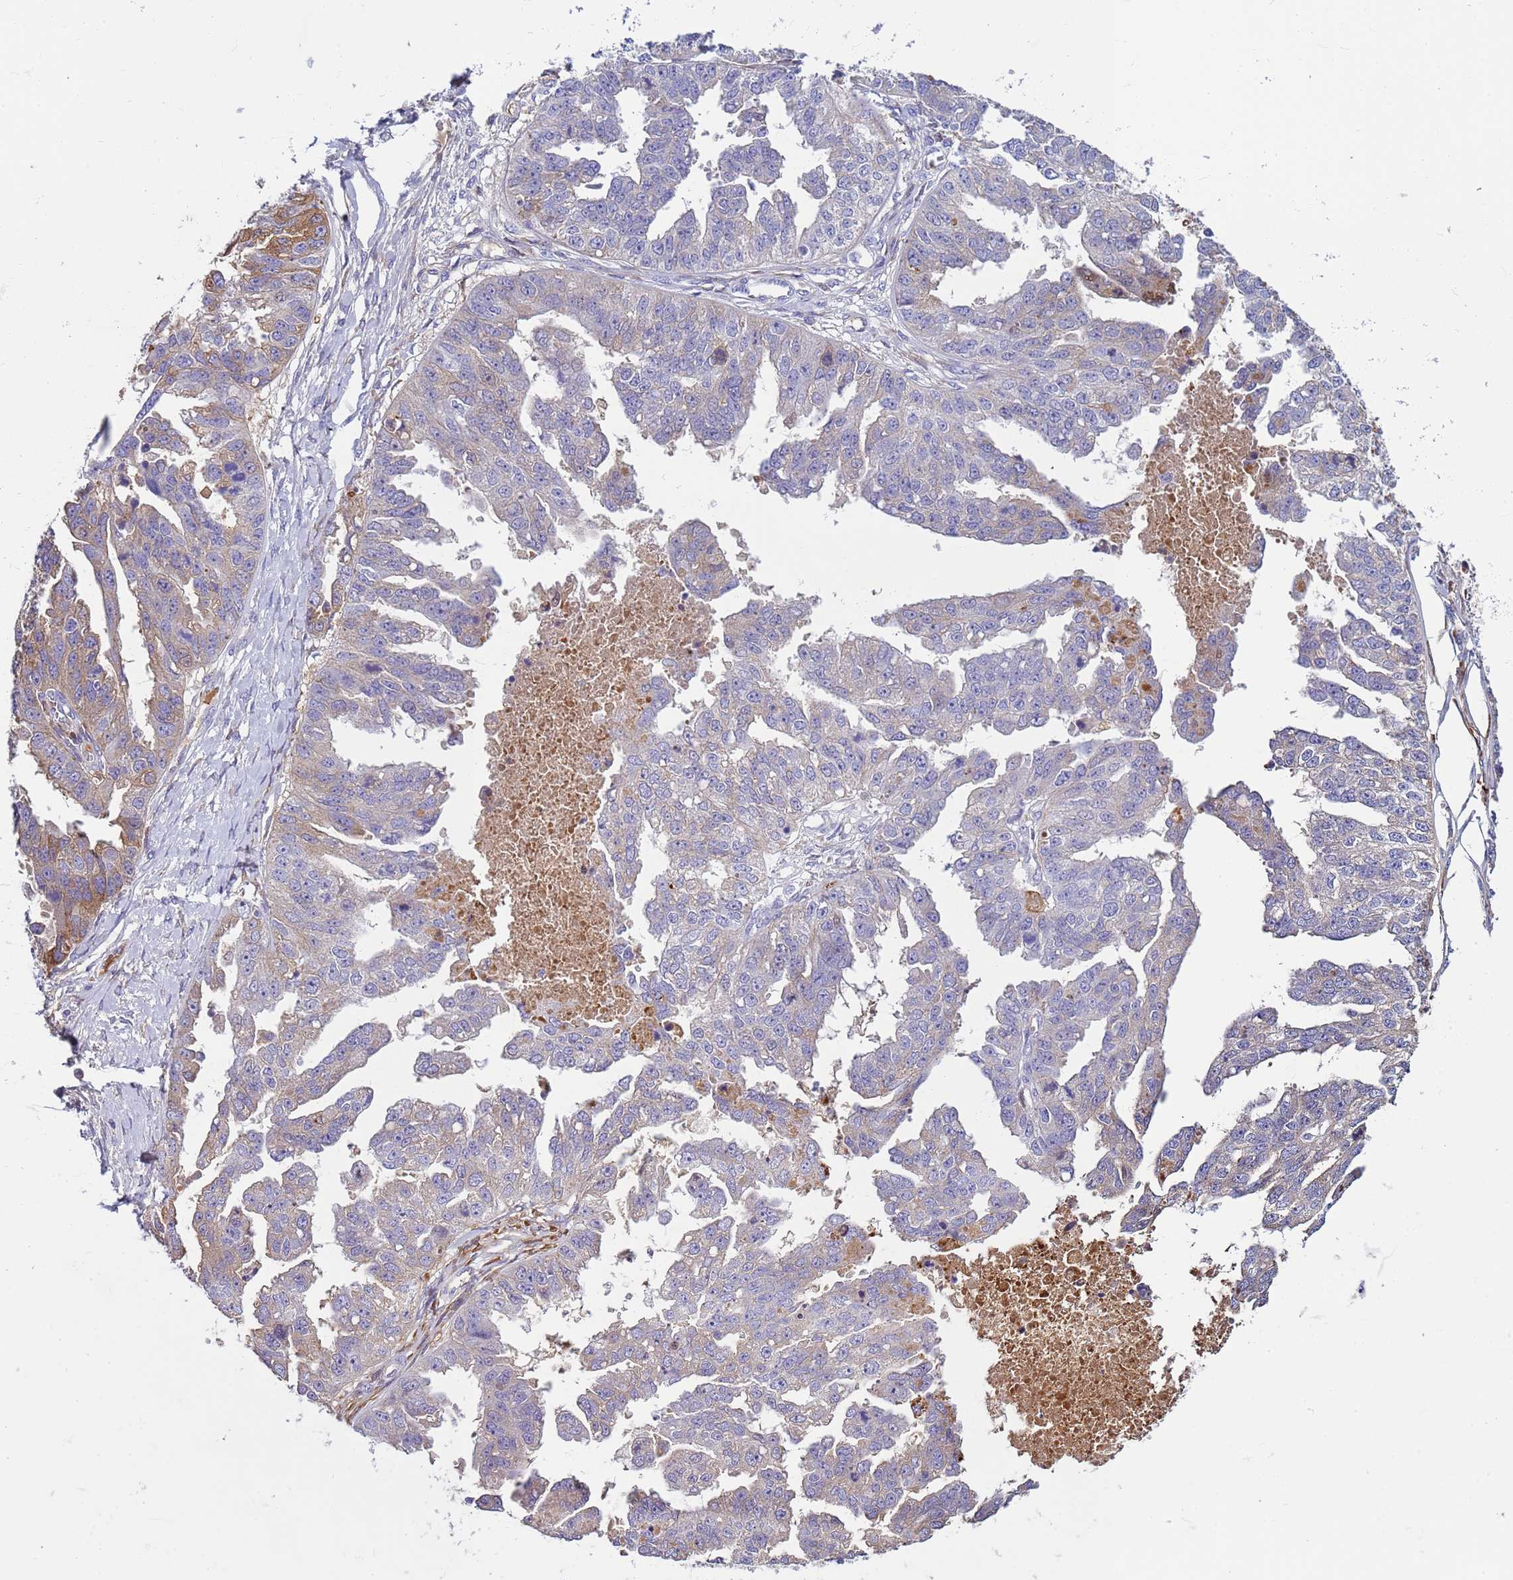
{"staining": {"intensity": "moderate", "quantity": "<25%", "location": "cytoplasmic/membranous"}, "tissue": "ovarian cancer", "cell_type": "Tumor cells", "image_type": "cancer", "snomed": [{"axis": "morphology", "description": "Cystadenocarcinoma, serous, NOS"}, {"axis": "topography", "description": "Ovary"}], "caption": "Tumor cells show low levels of moderate cytoplasmic/membranous positivity in approximately <25% of cells in human ovarian serous cystadenocarcinoma.", "gene": "TRIM51", "patient": {"sex": "female", "age": 58}}